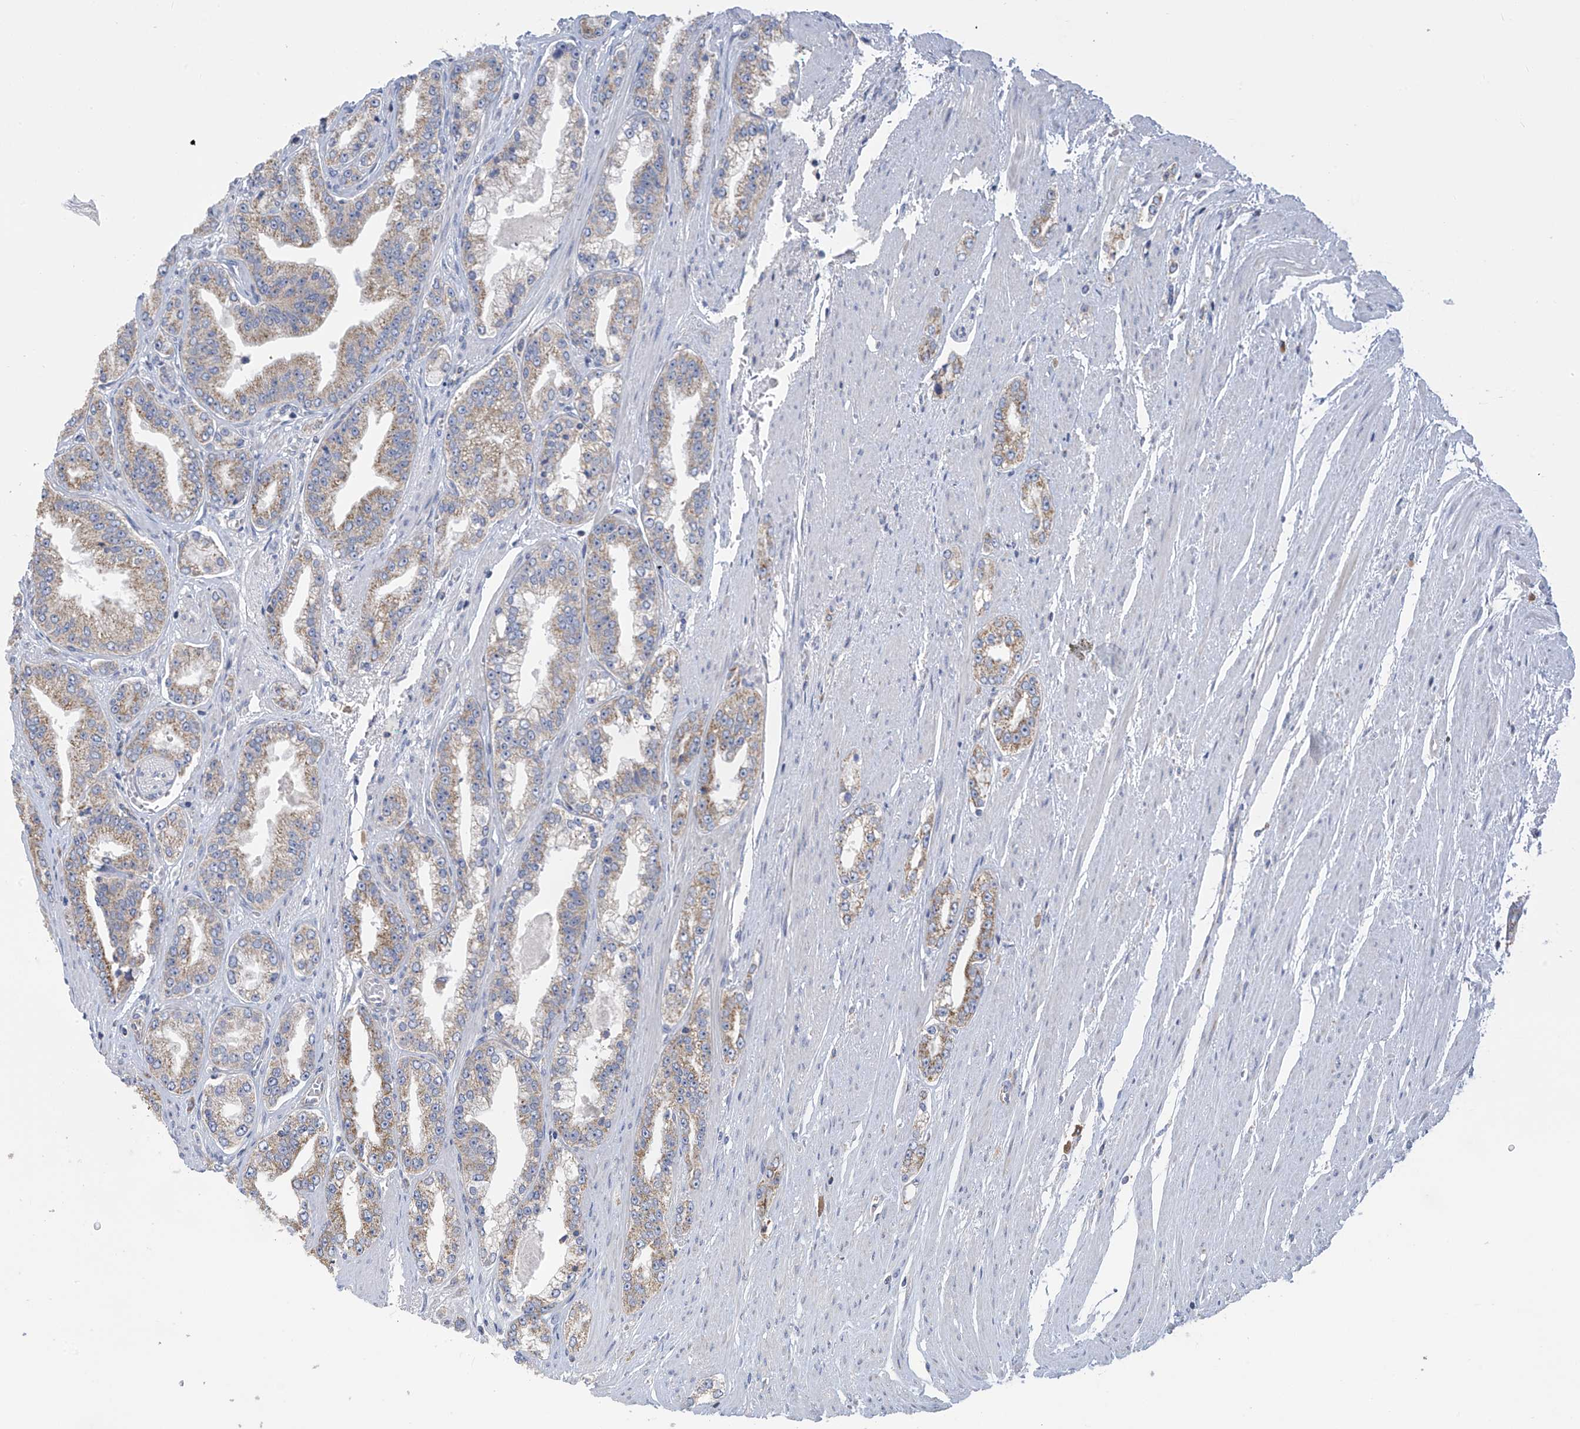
{"staining": {"intensity": "moderate", "quantity": "<25%", "location": "cytoplasmic/membranous"}, "tissue": "prostate cancer", "cell_type": "Tumor cells", "image_type": "cancer", "snomed": [{"axis": "morphology", "description": "Adenocarcinoma, High grade"}, {"axis": "topography", "description": "Prostate"}], "caption": "Immunohistochemical staining of human adenocarcinoma (high-grade) (prostate) displays low levels of moderate cytoplasmic/membranous positivity in about <25% of tumor cells. The staining is performed using DAB (3,3'-diaminobenzidine) brown chromogen to label protein expression. The nuclei are counter-stained blue using hematoxylin.", "gene": "PNPT1", "patient": {"sex": "male", "age": 71}}